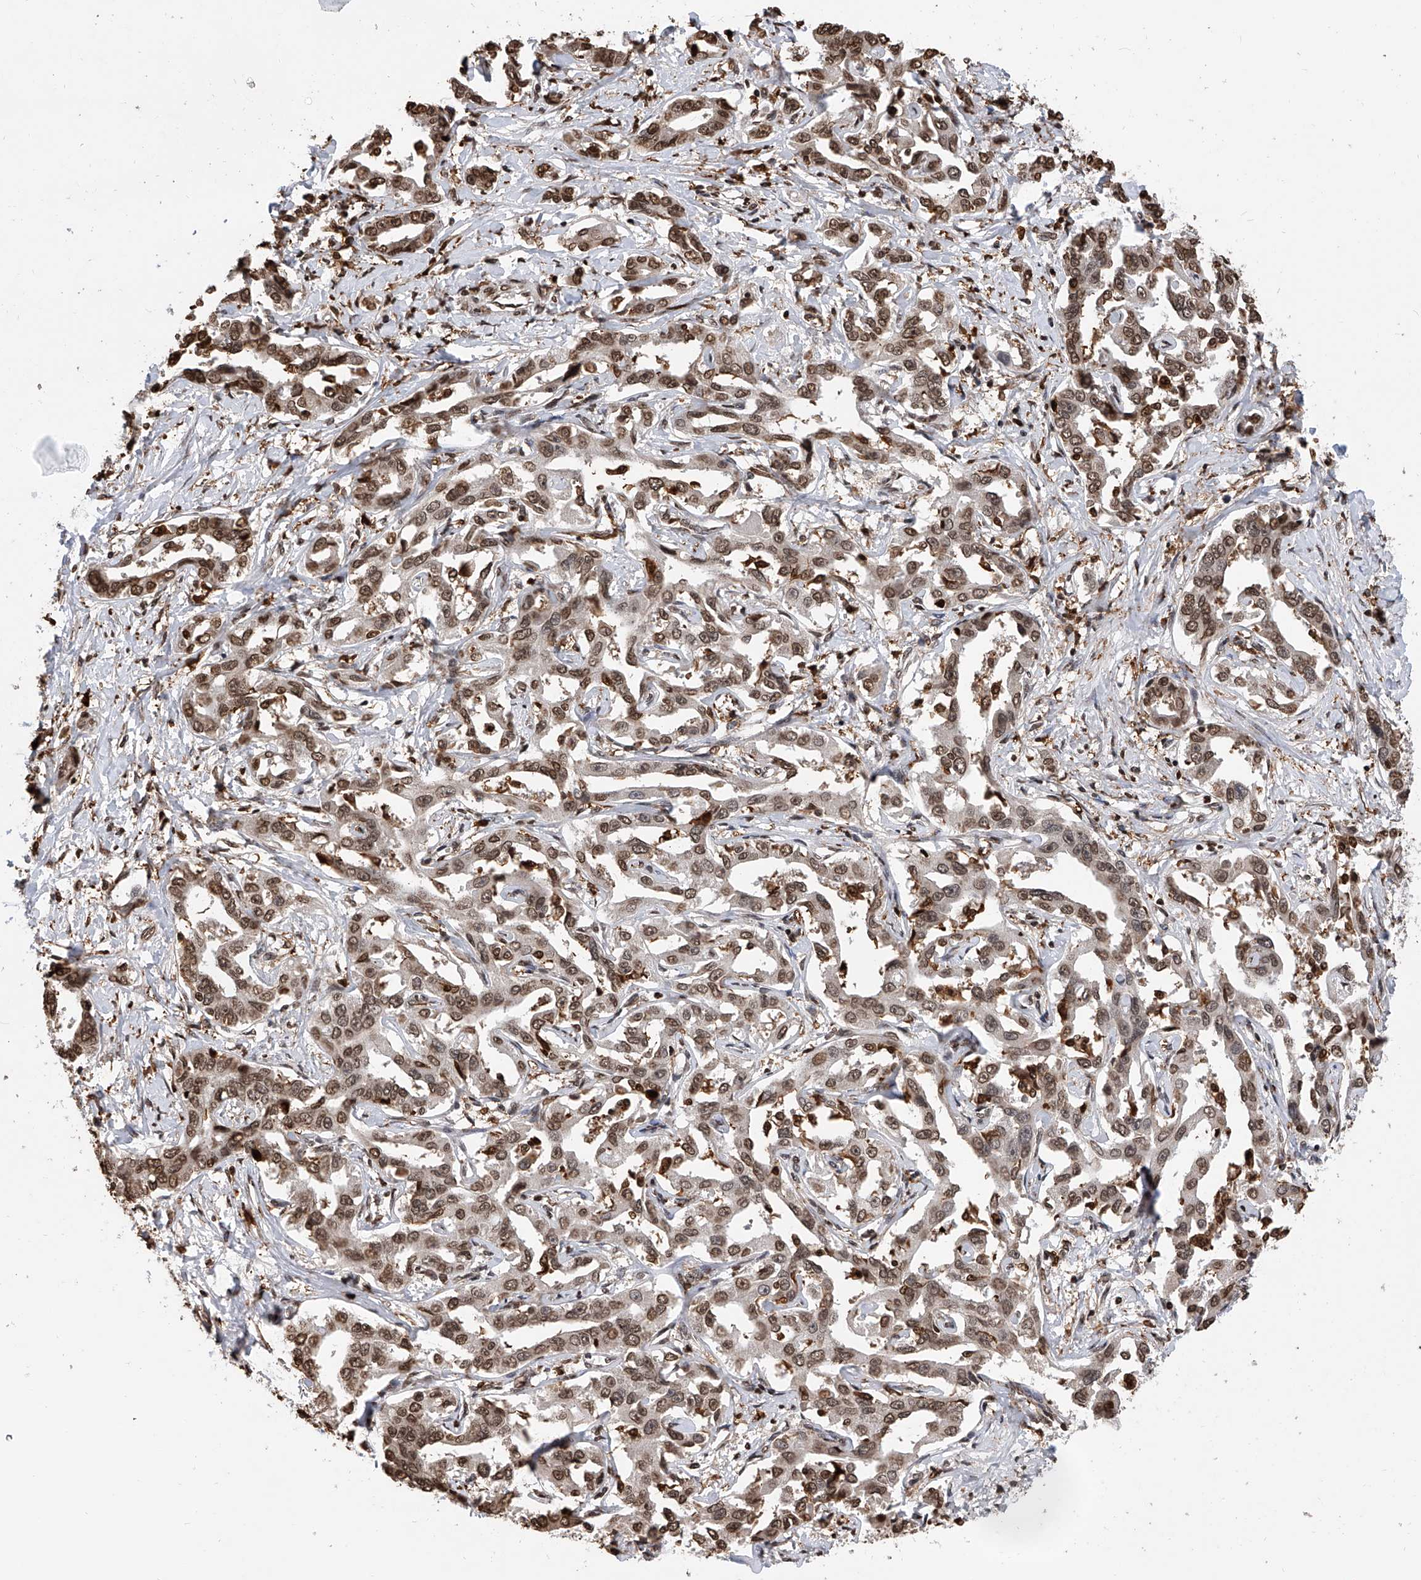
{"staining": {"intensity": "moderate", "quantity": ">75%", "location": "nuclear"}, "tissue": "liver cancer", "cell_type": "Tumor cells", "image_type": "cancer", "snomed": [{"axis": "morphology", "description": "Cholangiocarcinoma"}, {"axis": "topography", "description": "Liver"}], "caption": "Protein expression analysis of human liver cholangiocarcinoma reveals moderate nuclear positivity in about >75% of tumor cells.", "gene": "CFAP410", "patient": {"sex": "male", "age": 59}}